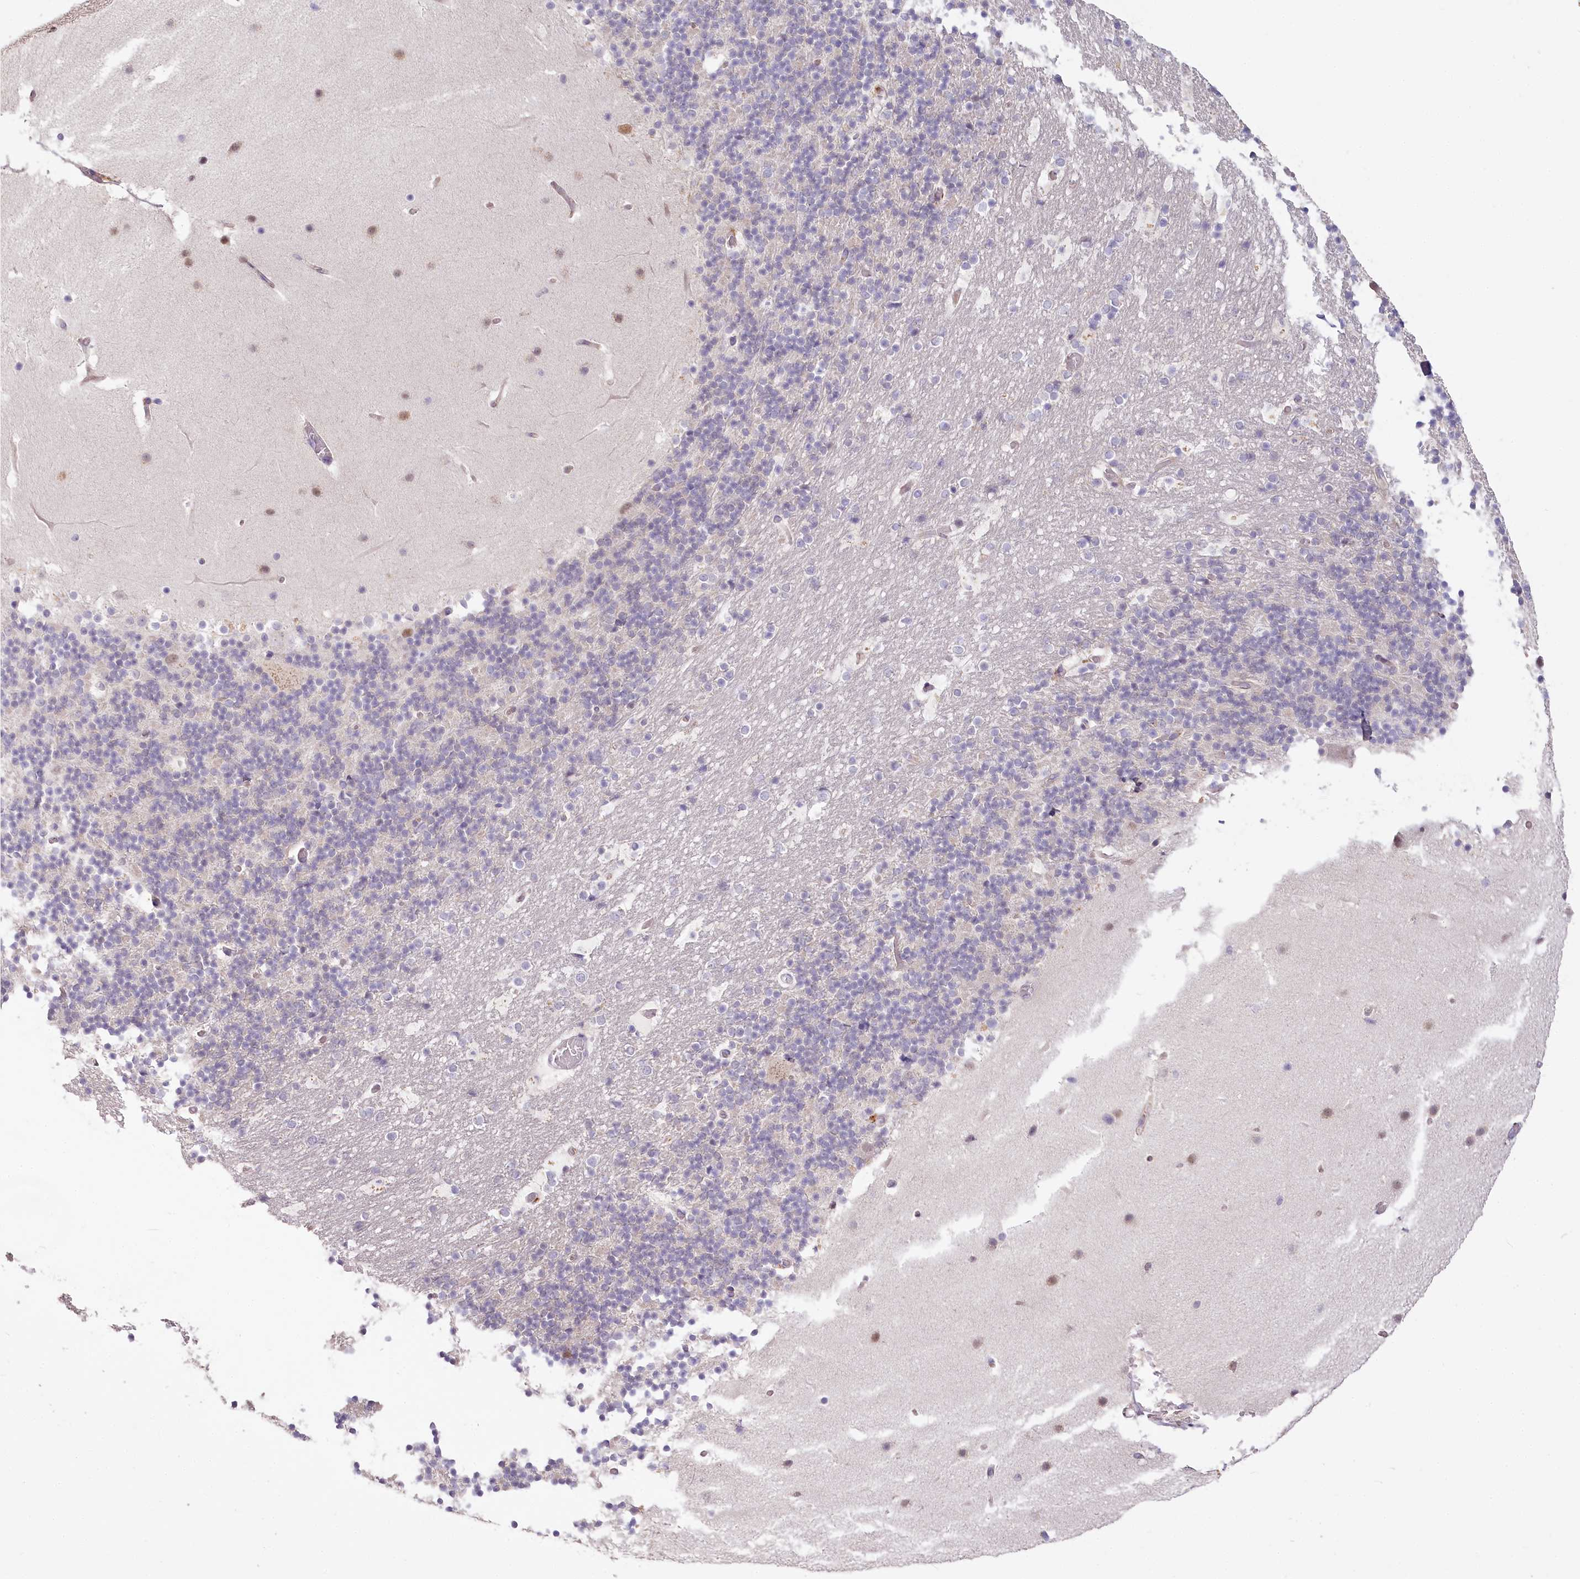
{"staining": {"intensity": "negative", "quantity": "none", "location": "none"}, "tissue": "cerebellum", "cell_type": "Cells in granular layer", "image_type": "normal", "snomed": [{"axis": "morphology", "description": "Normal tissue, NOS"}, {"axis": "topography", "description": "Cerebellum"}], "caption": "IHC of unremarkable human cerebellum reveals no staining in cells in granular layer.", "gene": "USP11", "patient": {"sex": "male", "age": 57}}